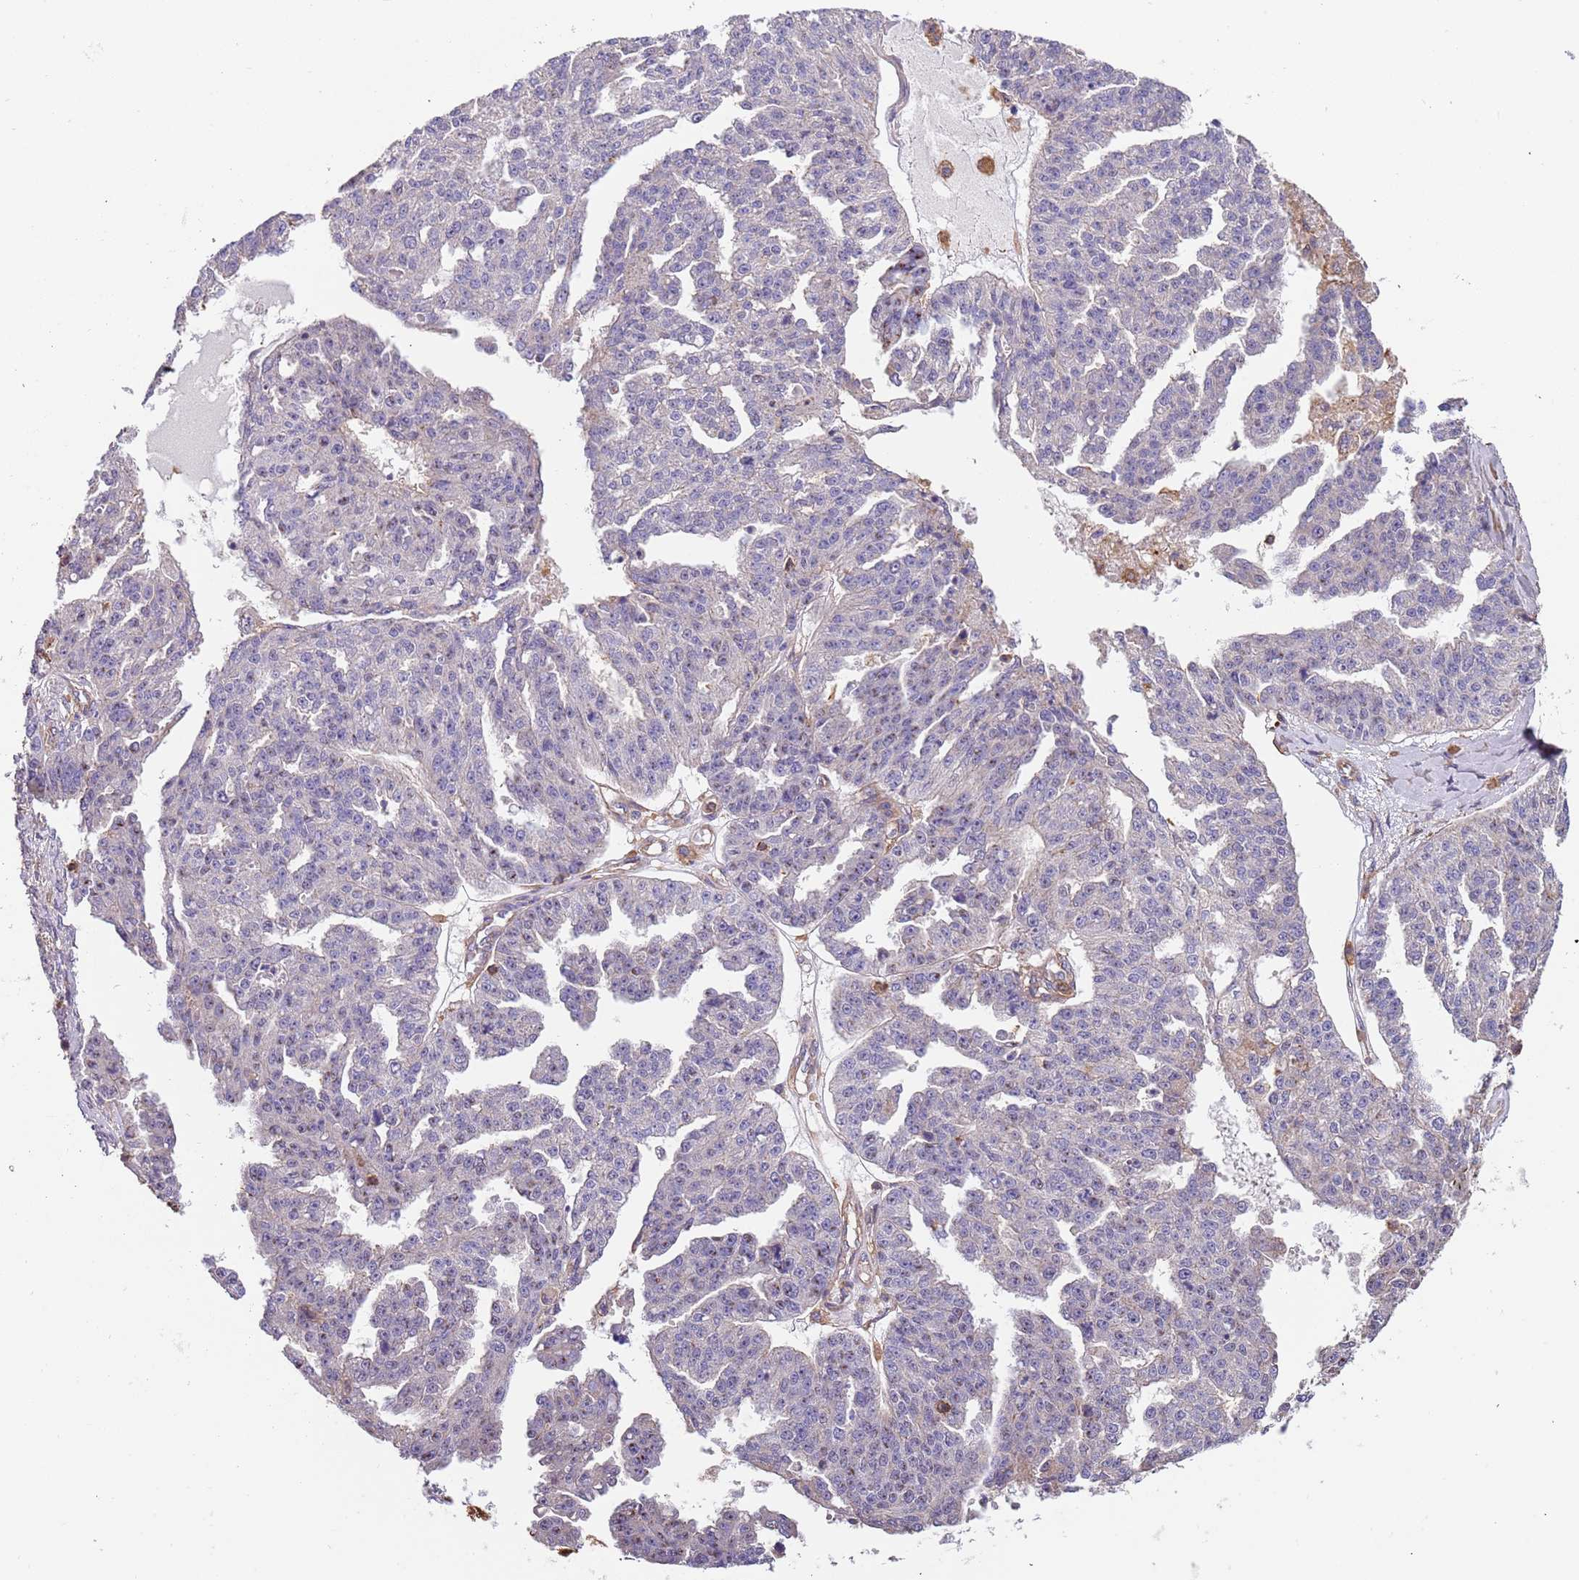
{"staining": {"intensity": "negative", "quantity": "none", "location": "none"}, "tissue": "ovarian cancer", "cell_type": "Tumor cells", "image_type": "cancer", "snomed": [{"axis": "morphology", "description": "Cystadenocarcinoma, serous, NOS"}, {"axis": "topography", "description": "Ovary"}], "caption": "The immunohistochemistry (IHC) photomicrograph has no significant positivity in tumor cells of serous cystadenocarcinoma (ovarian) tissue.", "gene": "SYT4", "patient": {"sex": "female", "age": 58}}